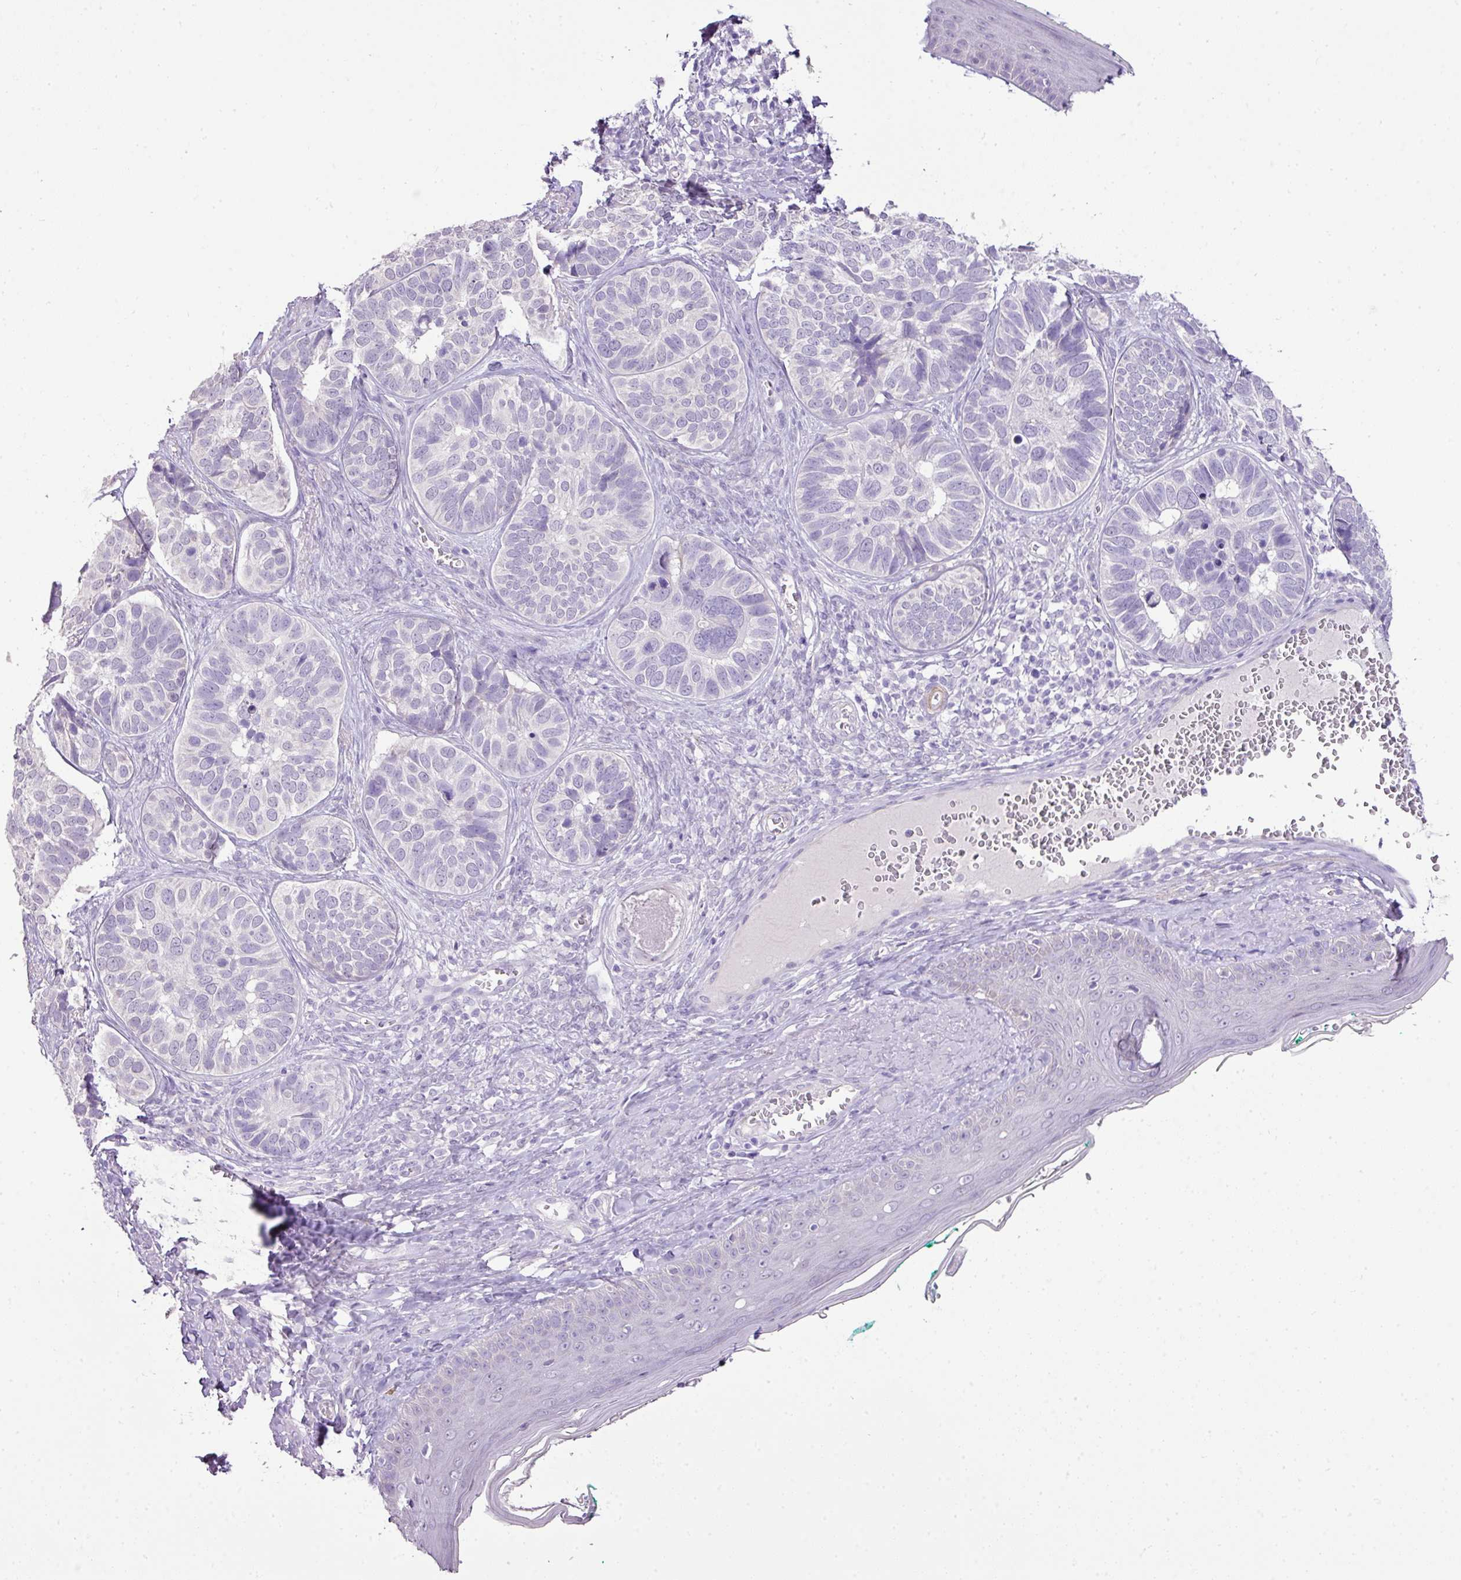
{"staining": {"intensity": "negative", "quantity": "none", "location": "none"}, "tissue": "skin cancer", "cell_type": "Tumor cells", "image_type": "cancer", "snomed": [{"axis": "morphology", "description": "Basal cell carcinoma"}, {"axis": "topography", "description": "Skin"}], "caption": "Immunohistochemistry photomicrograph of skin cancer (basal cell carcinoma) stained for a protein (brown), which displays no staining in tumor cells.", "gene": "DIP2A", "patient": {"sex": "male", "age": 62}}